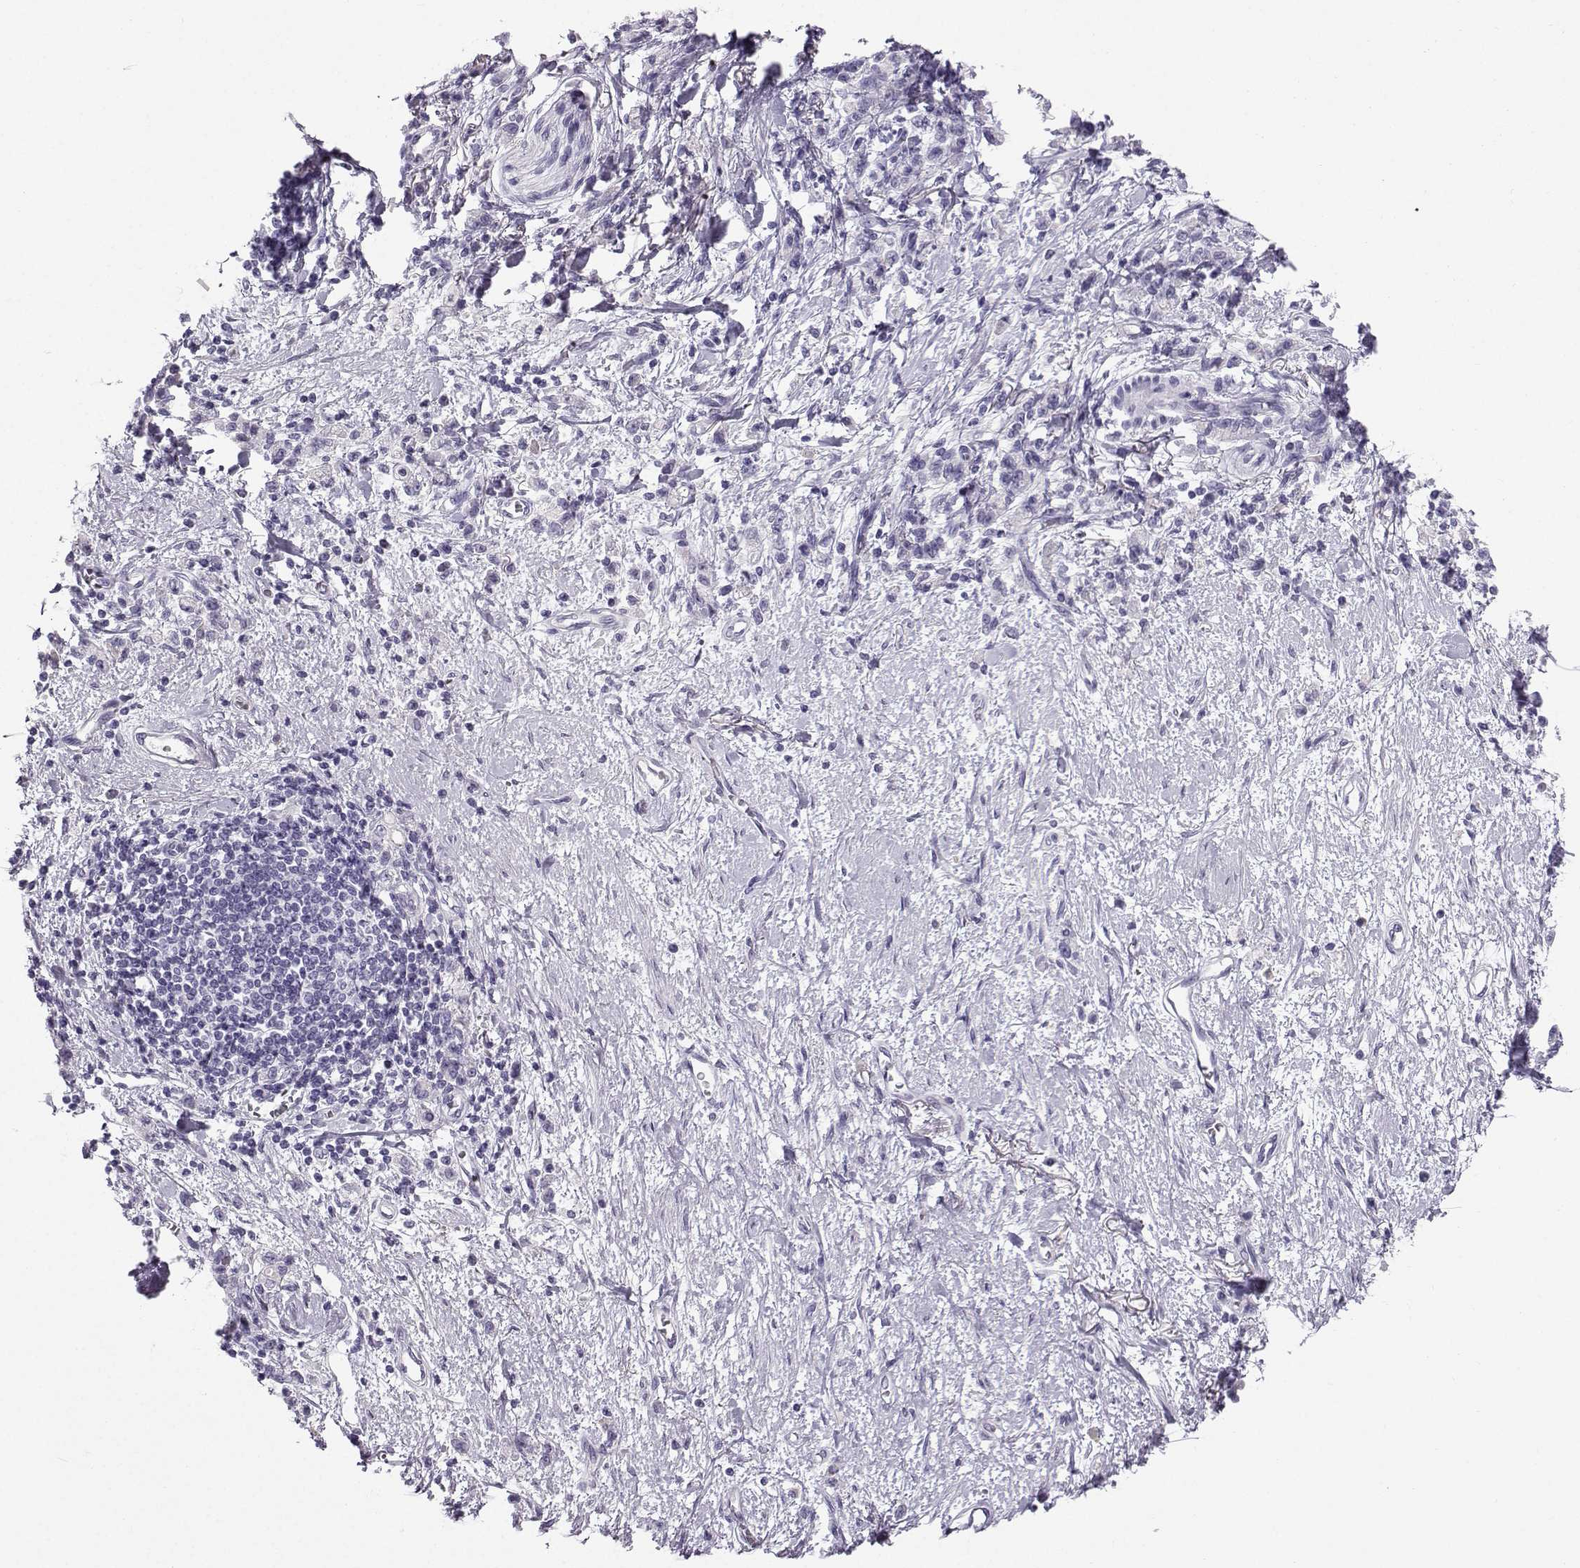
{"staining": {"intensity": "negative", "quantity": "none", "location": "none"}, "tissue": "stomach cancer", "cell_type": "Tumor cells", "image_type": "cancer", "snomed": [{"axis": "morphology", "description": "Adenocarcinoma, NOS"}, {"axis": "topography", "description": "Stomach"}], "caption": "Tumor cells show no significant protein positivity in stomach cancer.", "gene": "ZBTB8B", "patient": {"sex": "male", "age": 77}}